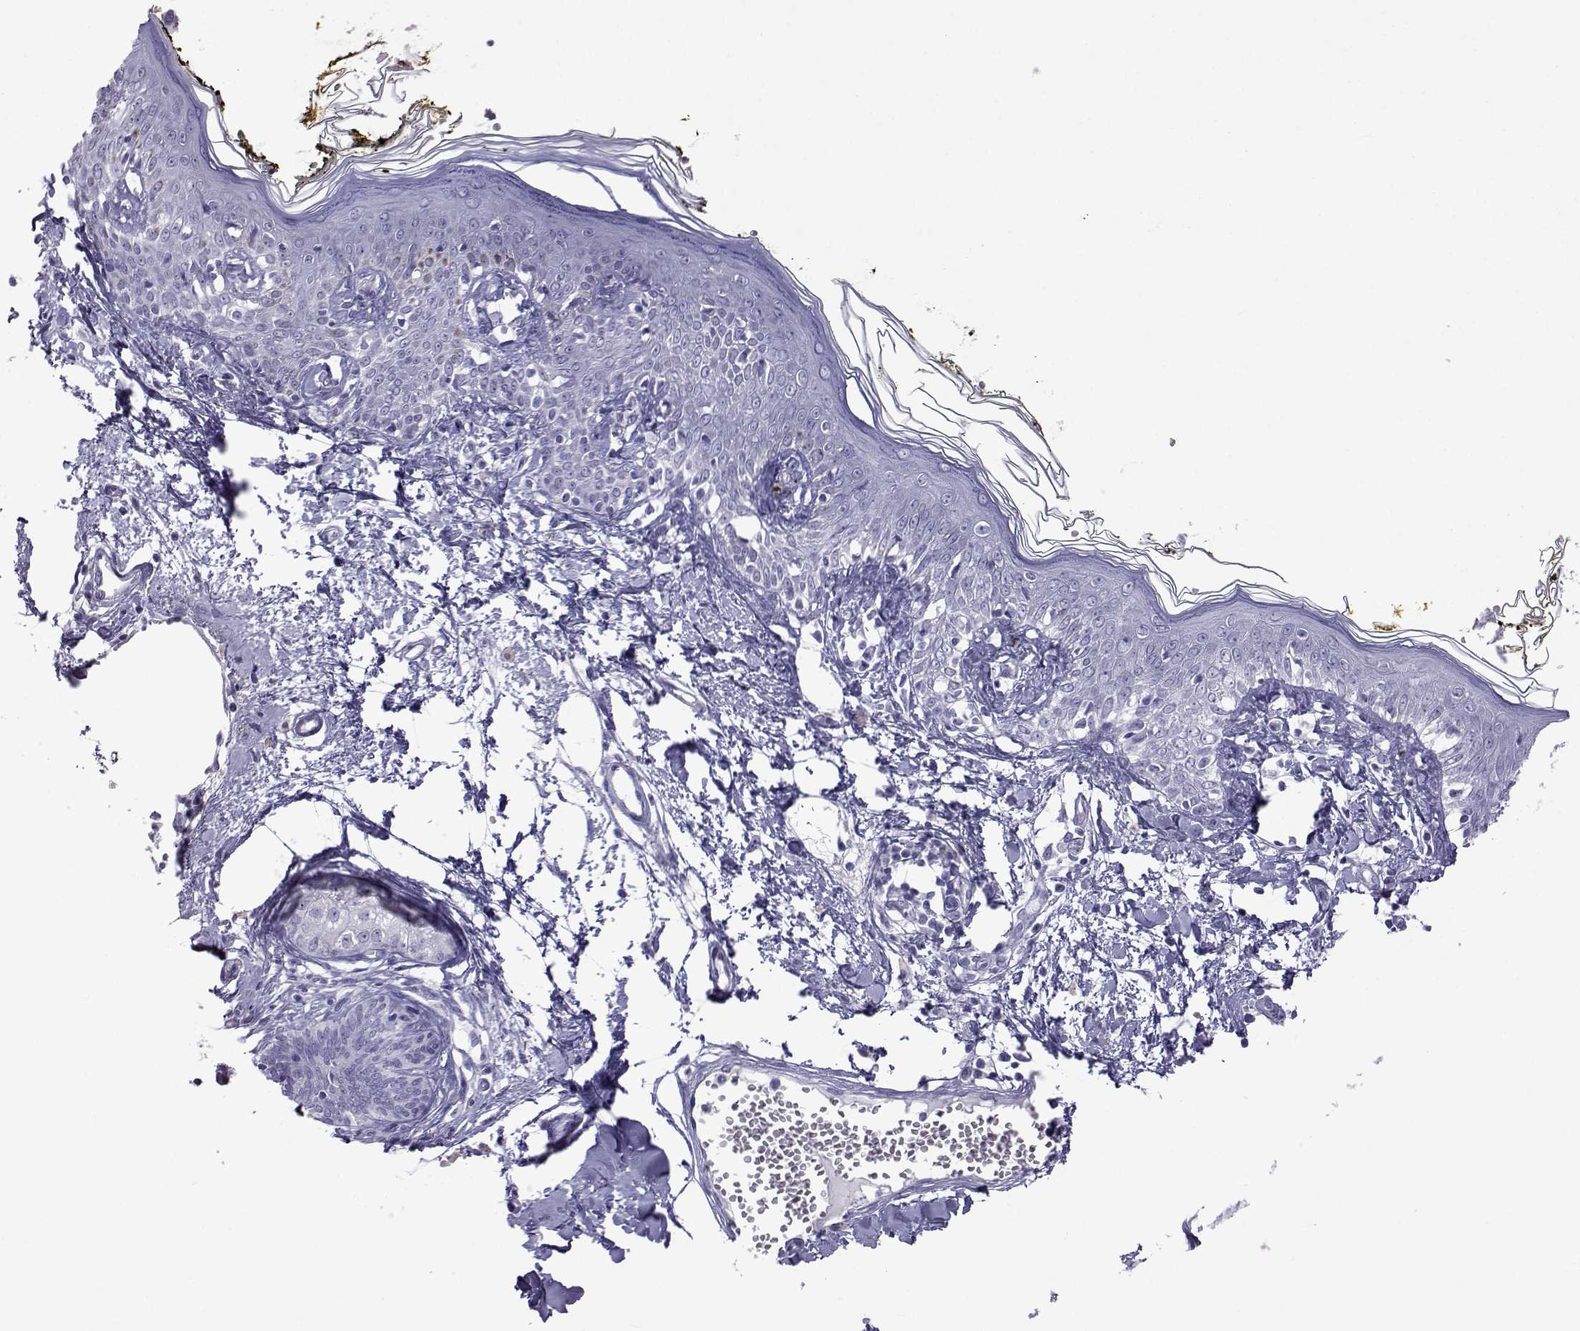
{"staining": {"intensity": "negative", "quantity": "none", "location": "none"}, "tissue": "skin", "cell_type": "Fibroblasts", "image_type": "normal", "snomed": [{"axis": "morphology", "description": "Normal tissue, NOS"}, {"axis": "topography", "description": "Skin"}], "caption": "The micrograph shows no significant positivity in fibroblasts of skin.", "gene": "ACTL7A", "patient": {"sex": "male", "age": 76}}